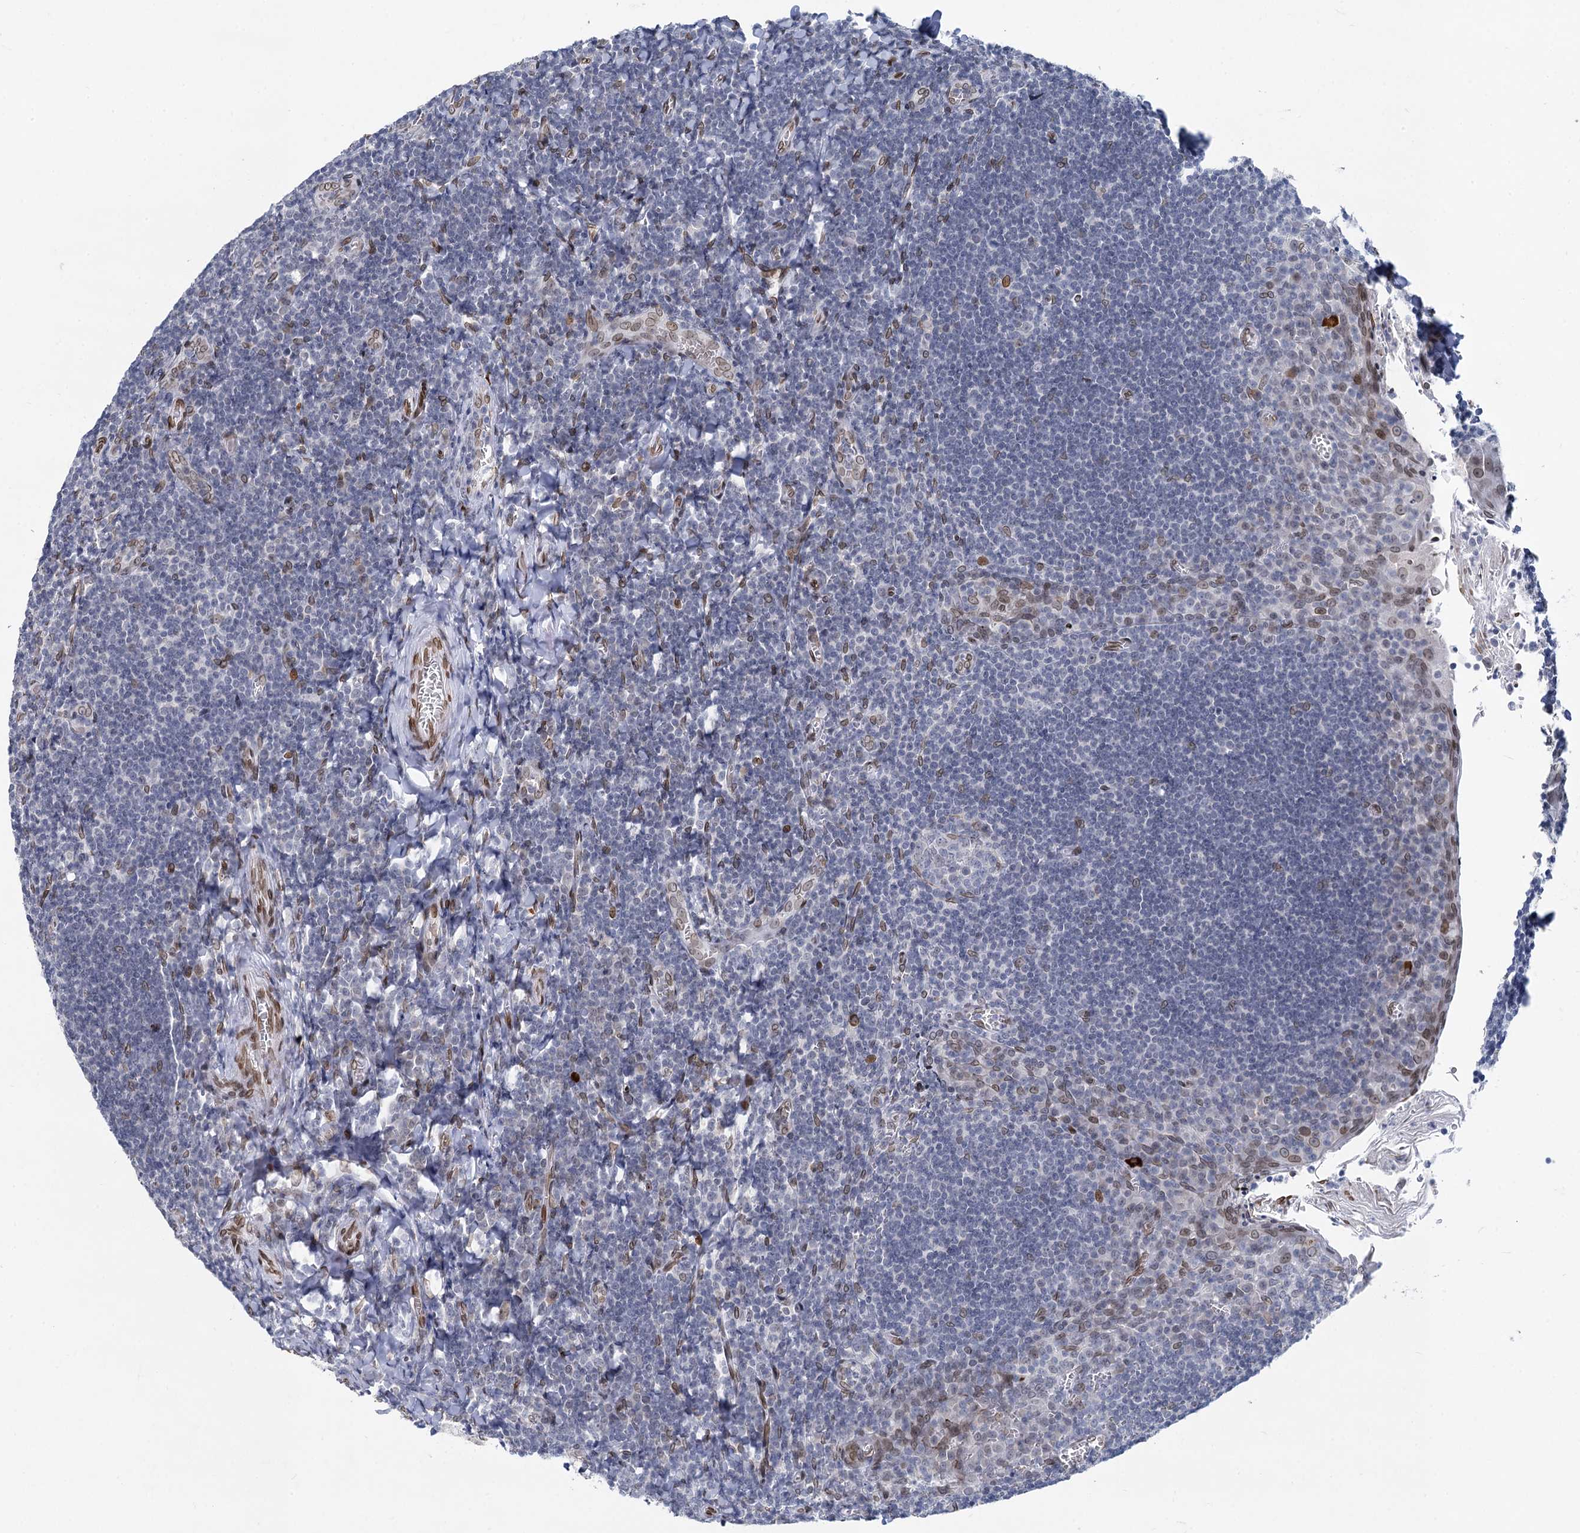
{"staining": {"intensity": "negative", "quantity": "none", "location": "none"}, "tissue": "tonsil", "cell_type": "Germinal center cells", "image_type": "normal", "snomed": [{"axis": "morphology", "description": "Normal tissue, NOS"}, {"axis": "topography", "description": "Tonsil"}], "caption": "A micrograph of tonsil stained for a protein shows no brown staining in germinal center cells. (DAB (3,3'-diaminobenzidine) immunohistochemistry visualized using brightfield microscopy, high magnification).", "gene": "PRSS35", "patient": {"sex": "male", "age": 27}}